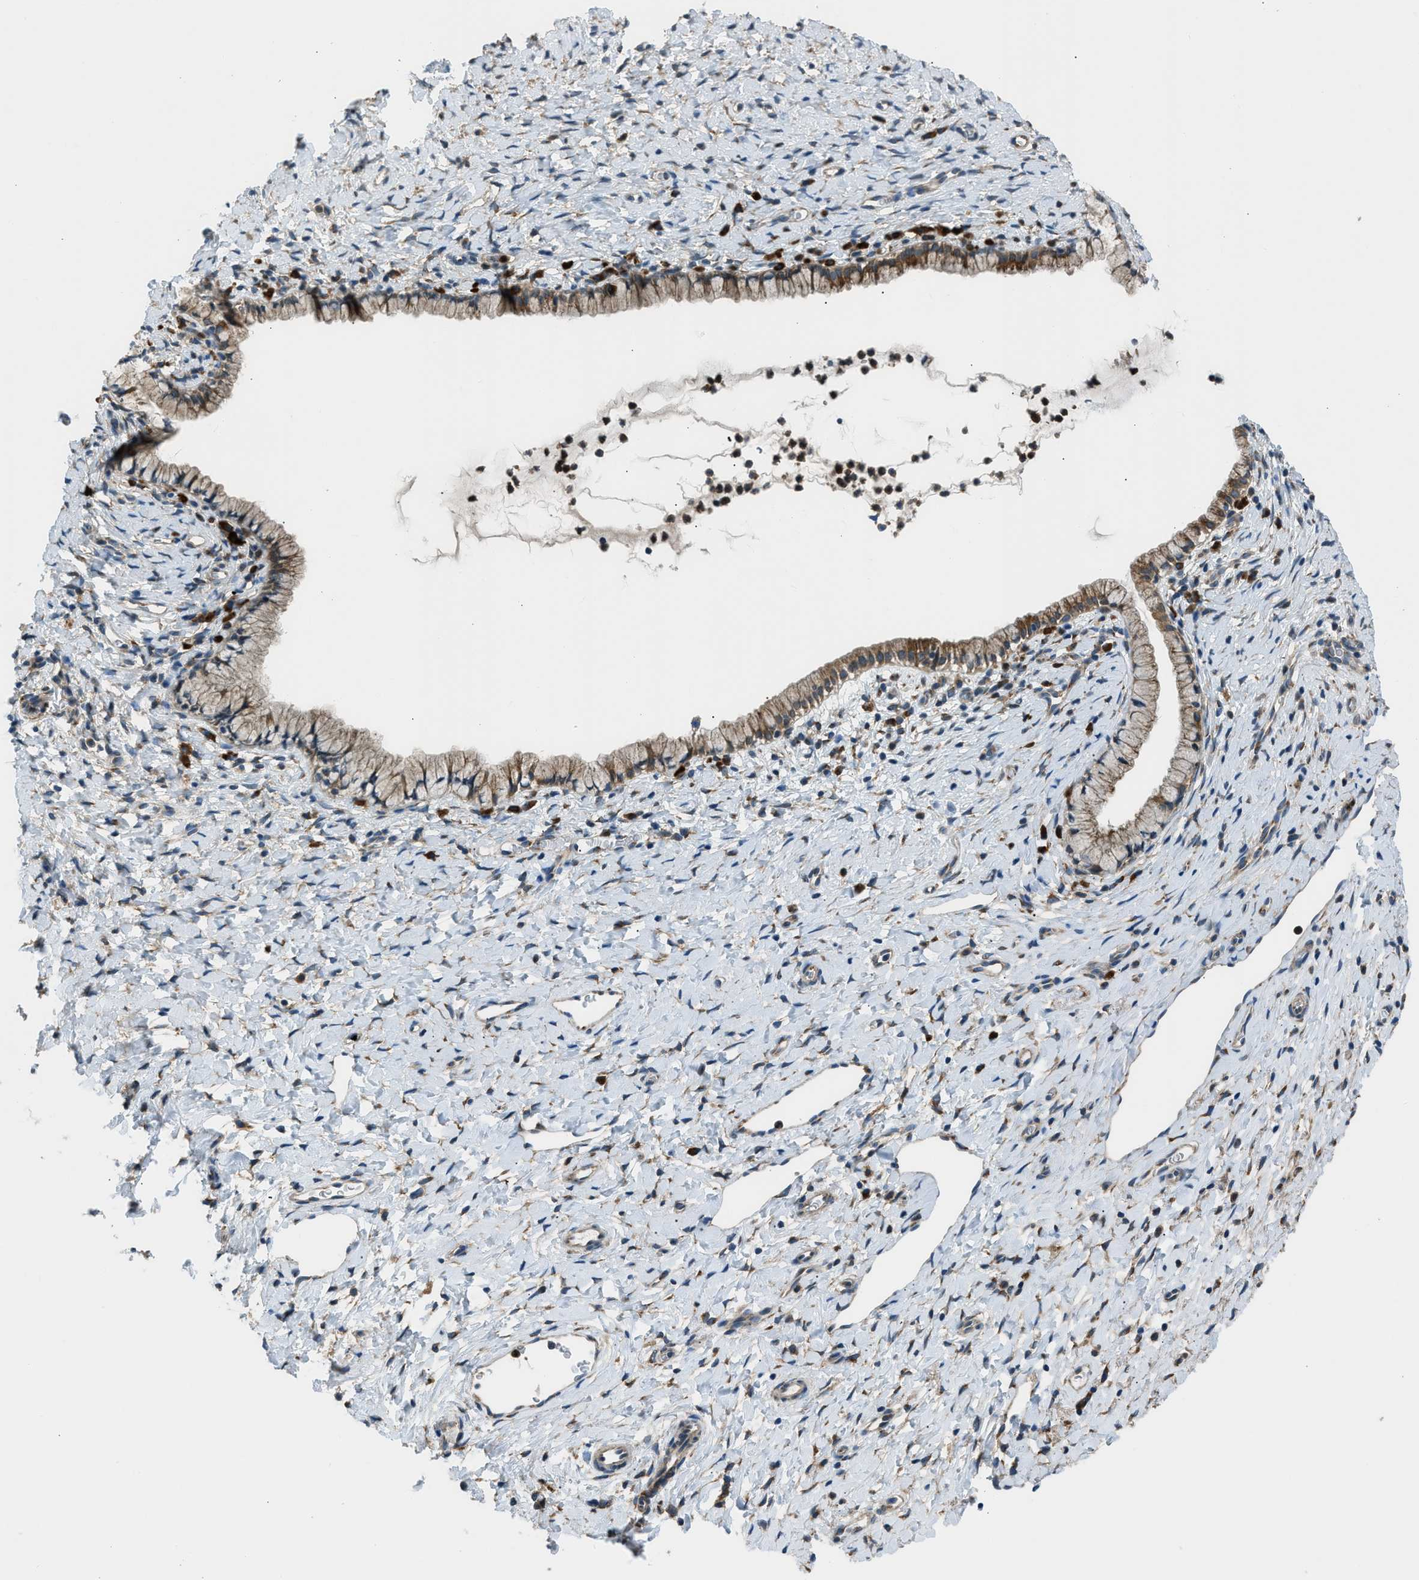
{"staining": {"intensity": "moderate", "quantity": ">75%", "location": "cytoplasmic/membranous"}, "tissue": "cervix", "cell_type": "Glandular cells", "image_type": "normal", "snomed": [{"axis": "morphology", "description": "Normal tissue, NOS"}, {"axis": "topography", "description": "Cervix"}], "caption": "Cervix stained with IHC shows moderate cytoplasmic/membranous staining in about >75% of glandular cells.", "gene": "EDARADD", "patient": {"sex": "female", "age": 72}}